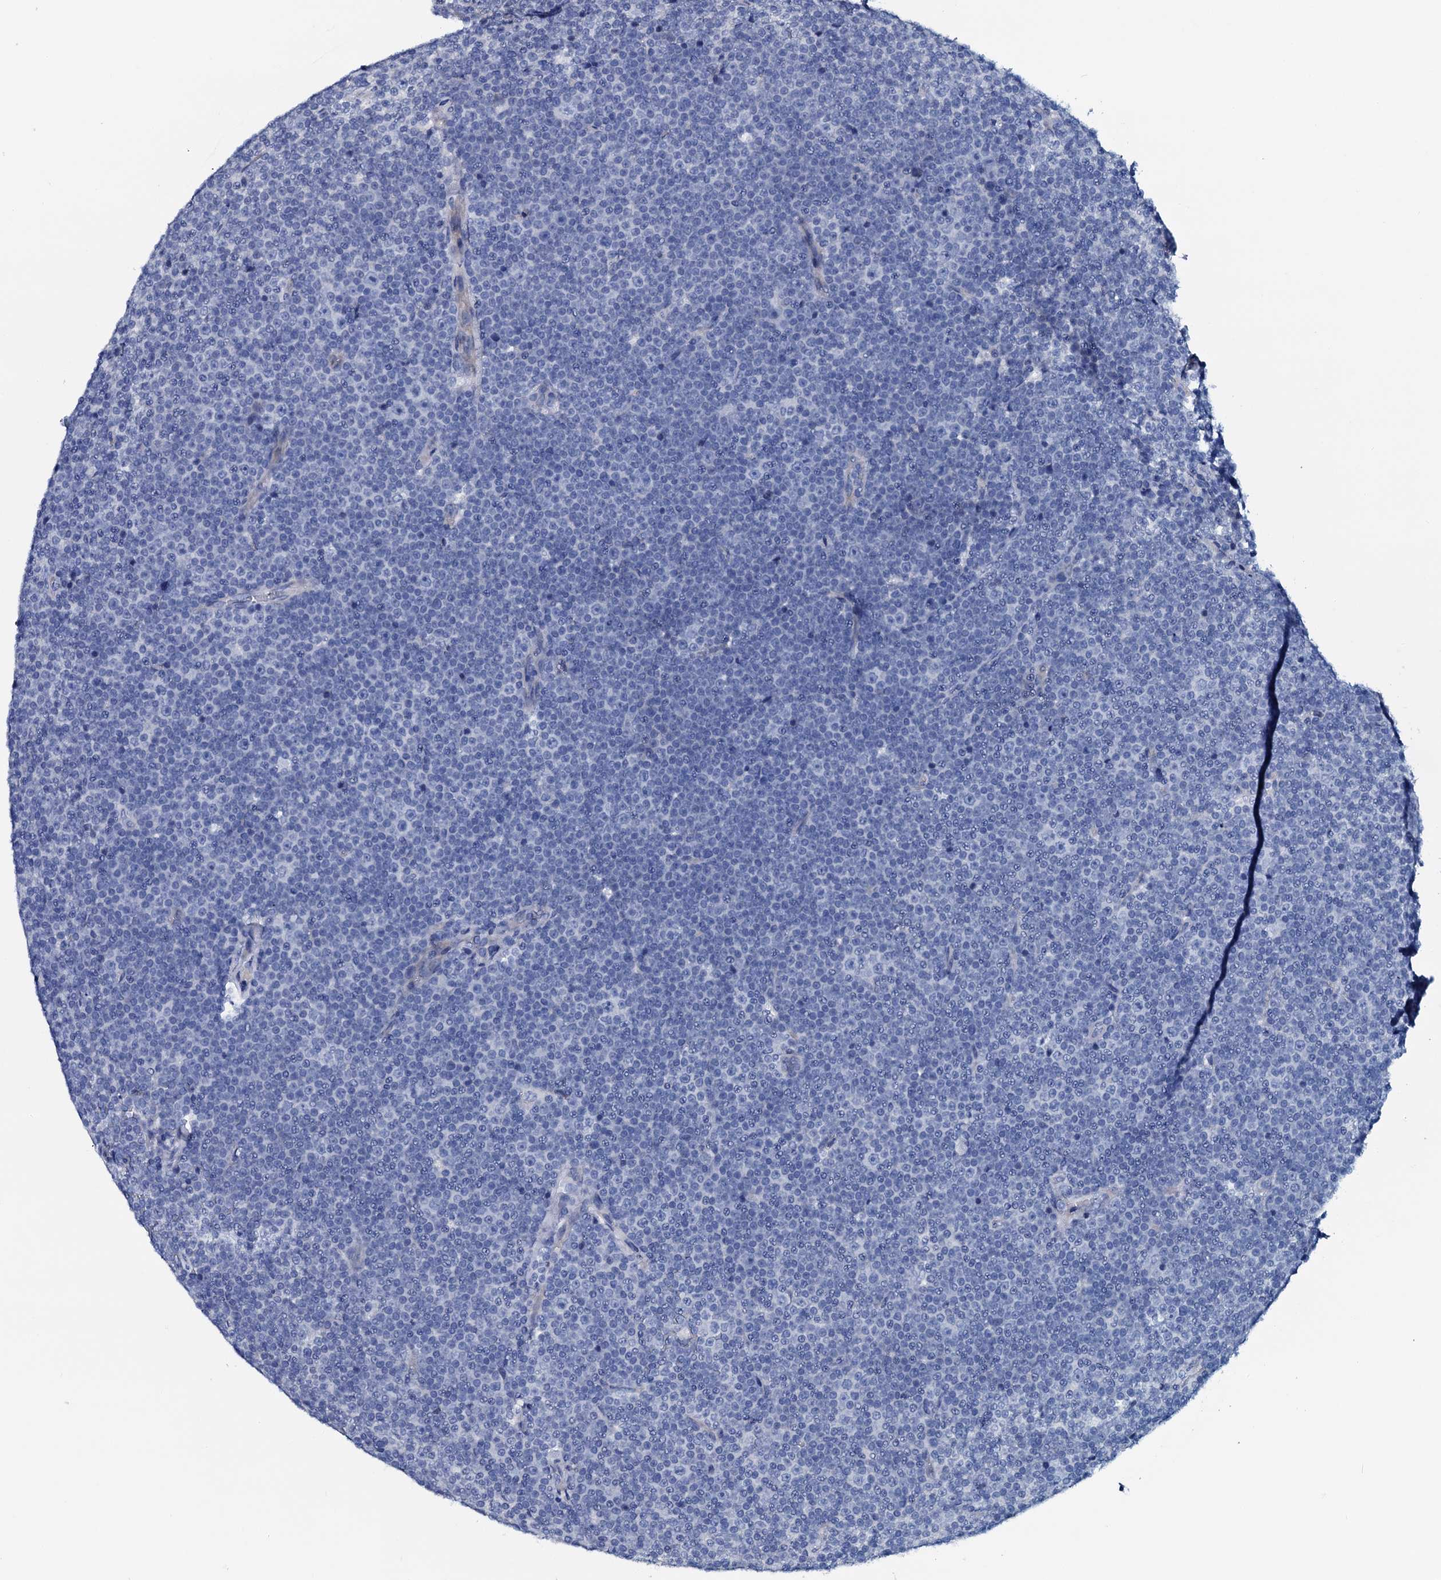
{"staining": {"intensity": "negative", "quantity": "none", "location": "none"}, "tissue": "lymphoma", "cell_type": "Tumor cells", "image_type": "cancer", "snomed": [{"axis": "morphology", "description": "Malignant lymphoma, non-Hodgkin's type, Low grade"}, {"axis": "topography", "description": "Lymph node"}], "caption": "There is no significant expression in tumor cells of malignant lymphoma, non-Hodgkin's type (low-grade).", "gene": "GYS2", "patient": {"sex": "female", "age": 67}}